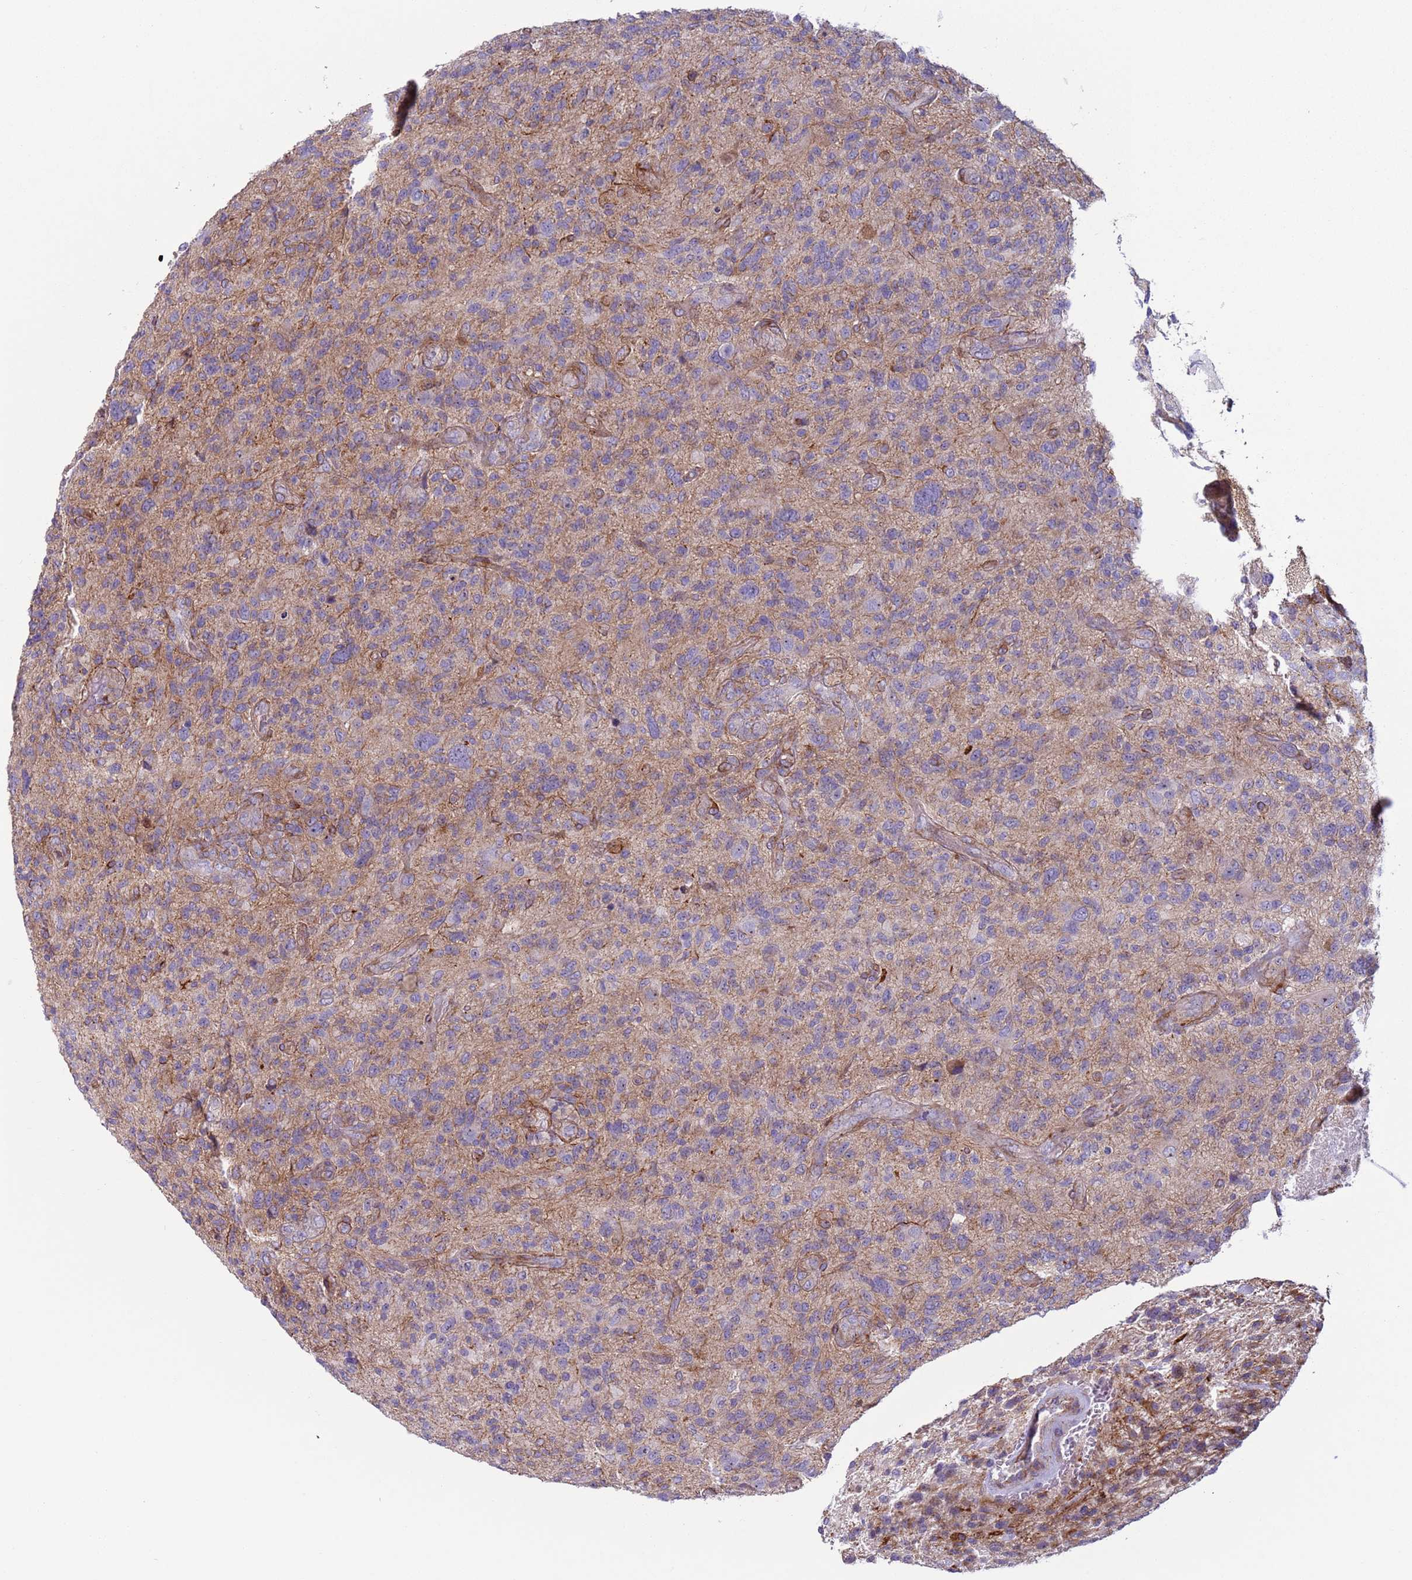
{"staining": {"intensity": "negative", "quantity": "none", "location": "none"}, "tissue": "glioma", "cell_type": "Tumor cells", "image_type": "cancer", "snomed": [{"axis": "morphology", "description": "Glioma, malignant, High grade"}, {"axis": "topography", "description": "Brain"}], "caption": "Immunohistochemistry micrograph of malignant glioma (high-grade) stained for a protein (brown), which shows no positivity in tumor cells. (Stains: DAB immunohistochemistry (IHC) with hematoxylin counter stain, Microscopy: brightfield microscopy at high magnification).", "gene": "HEATR1", "patient": {"sex": "male", "age": 47}}